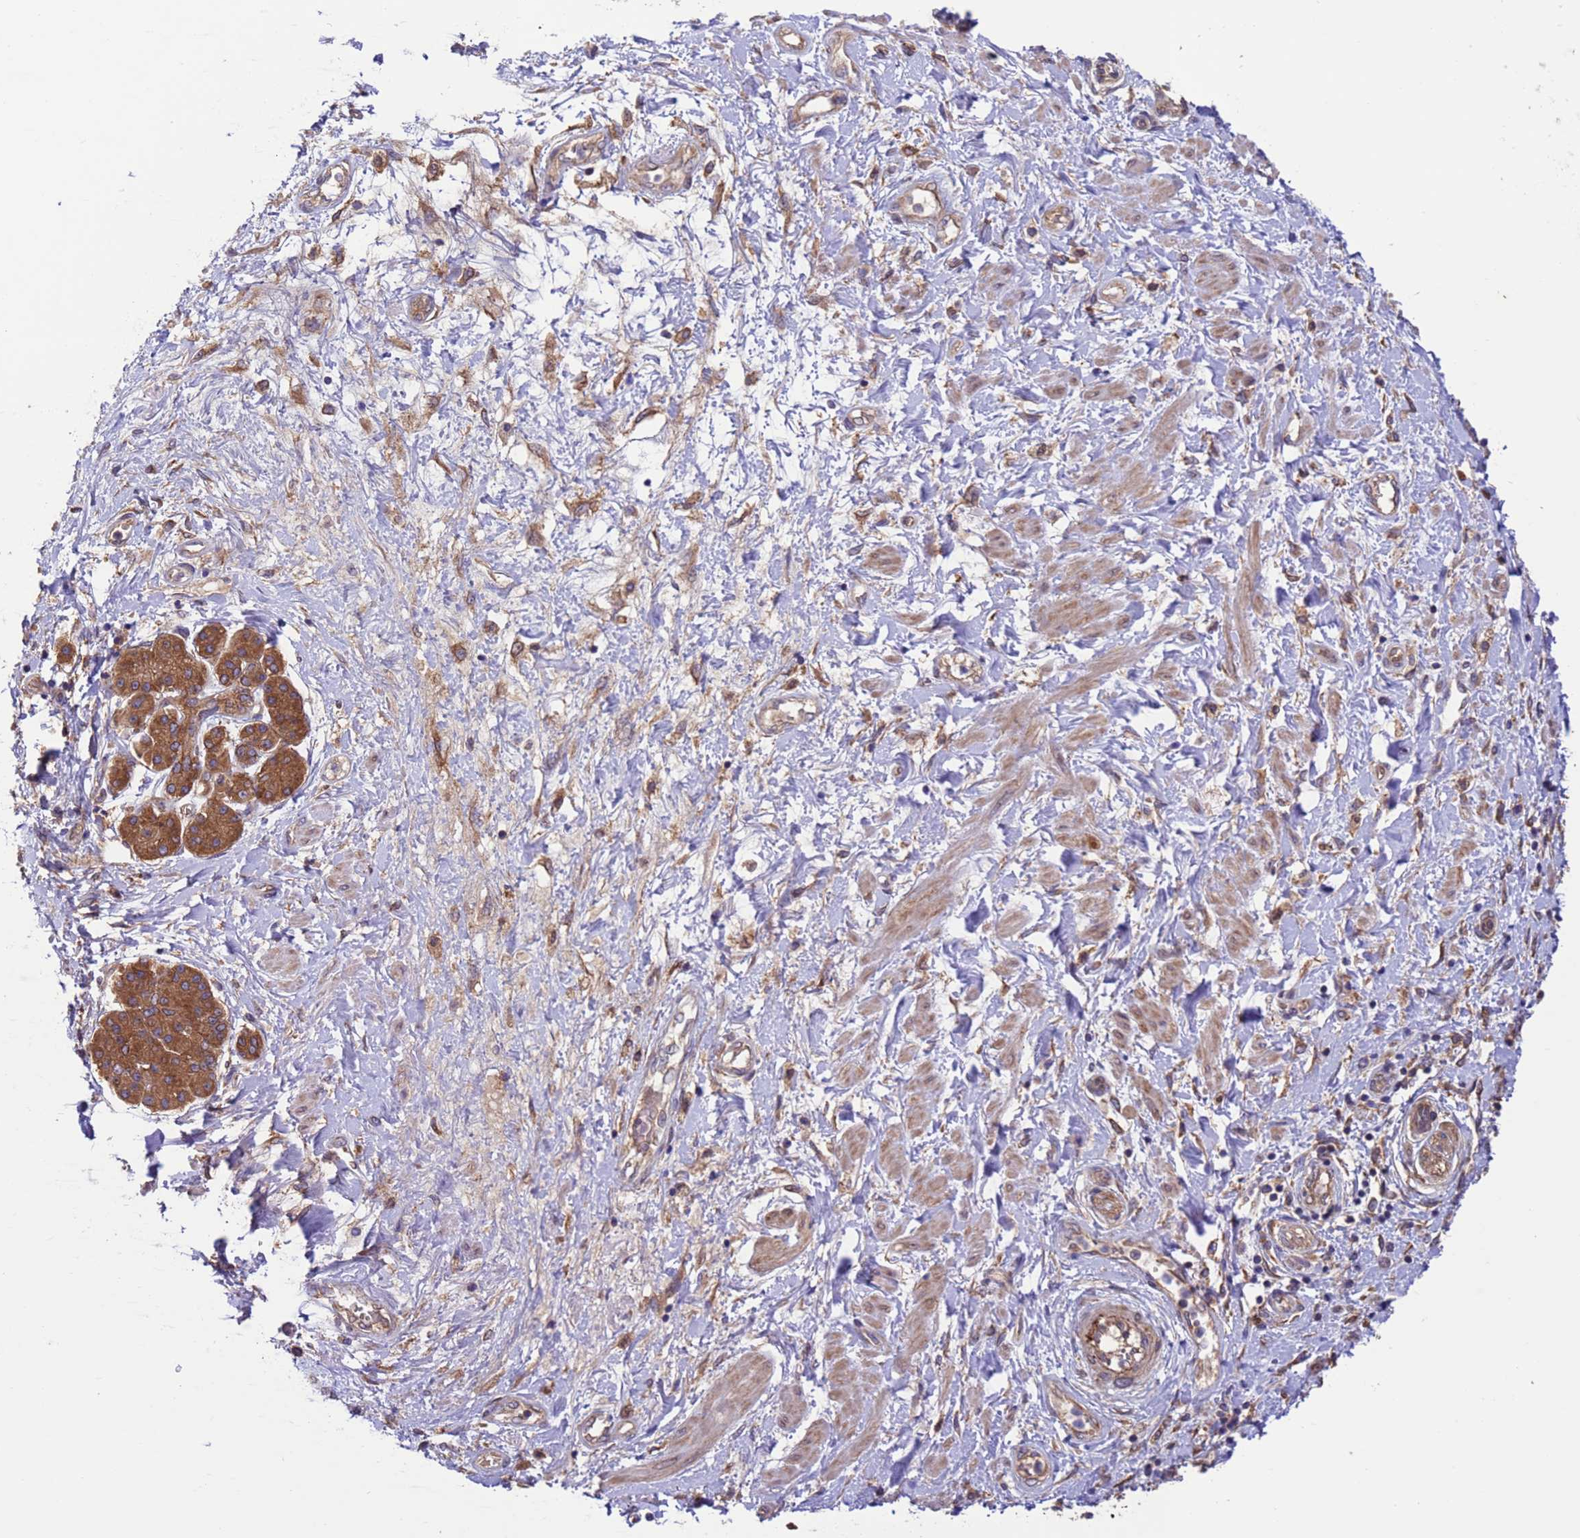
{"staining": {"intensity": "moderate", "quantity": ">75%", "location": "cytoplasmic/membranous"}, "tissue": "pancreatic cancer", "cell_type": "Tumor cells", "image_type": "cancer", "snomed": [{"axis": "morphology", "description": "Adenocarcinoma, NOS"}, {"axis": "topography", "description": "Pancreas"}], "caption": "Immunohistochemical staining of adenocarcinoma (pancreatic) demonstrates moderate cytoplasmic/membranous protein expression in about >75% of tumor cells. The protein of interest is shown in brown color, while the nuclei are stained blue.", "gene": "ARHGAP12", "patient": {"sex": "female", "age": 73}}